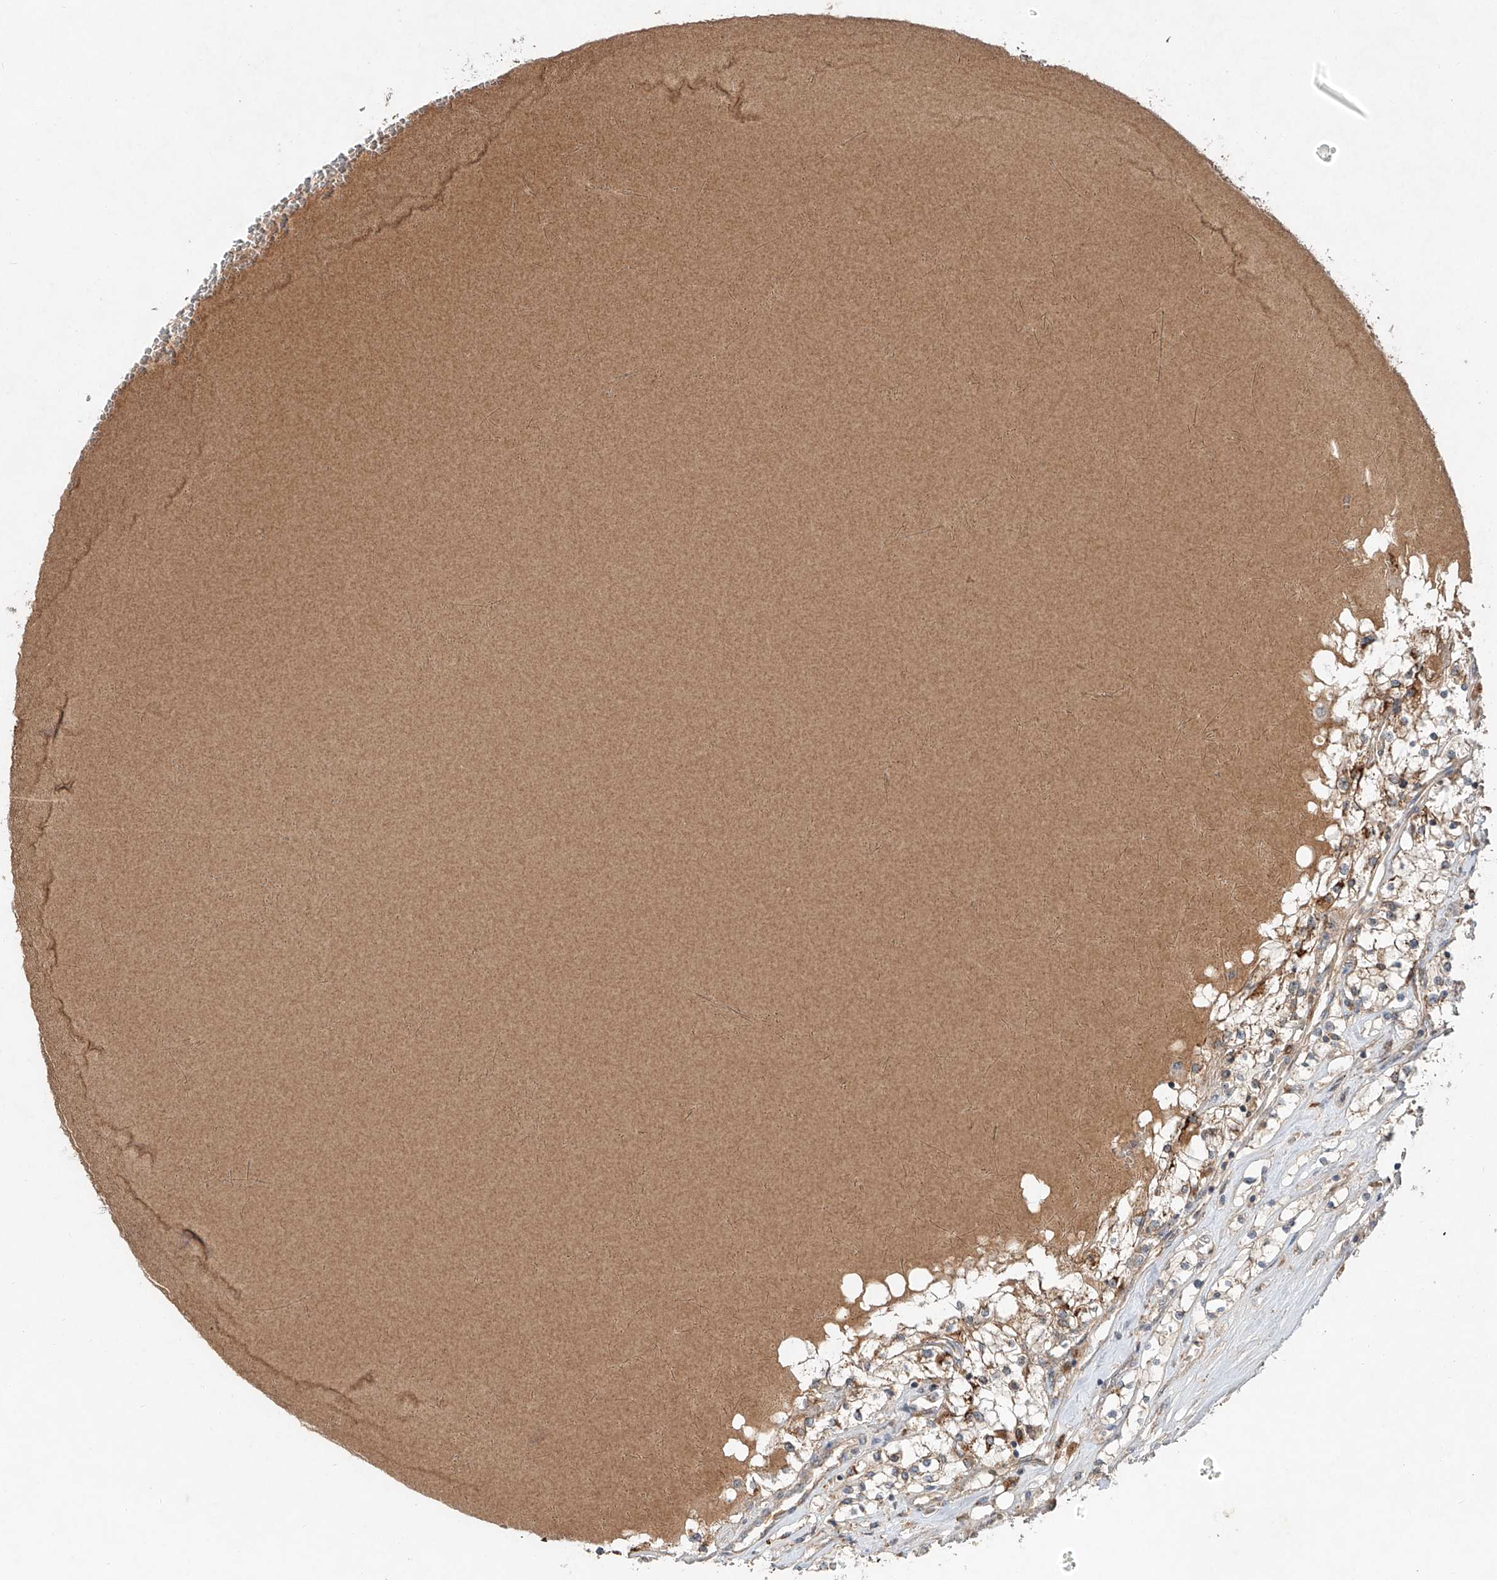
{"staining": {"intensity": "moderate", "quantity": "25%-75%", "location": "cytoplasmic/membranous"}, "tissue": "renal cancer", "cell_type": "Tumor cells", "image_type": "cancer", "snomed": [{"axis": "morphology", "description": "Normal tissue, NOS"}, {"axis": "morphology", "description": "Adenocarcinoma, NOS"}, {"axis": "topography", "description": "Kidney"}], "caption": "Protein staining exhibits moderate cytoplasmic/membranous expression in about 25%-75% of tumor cells in renal cancer. (Brightfield microscopy of DAB IHC at high magnification).", "gene": "IER5", "patient": {"sex": "male", "age": 68}}